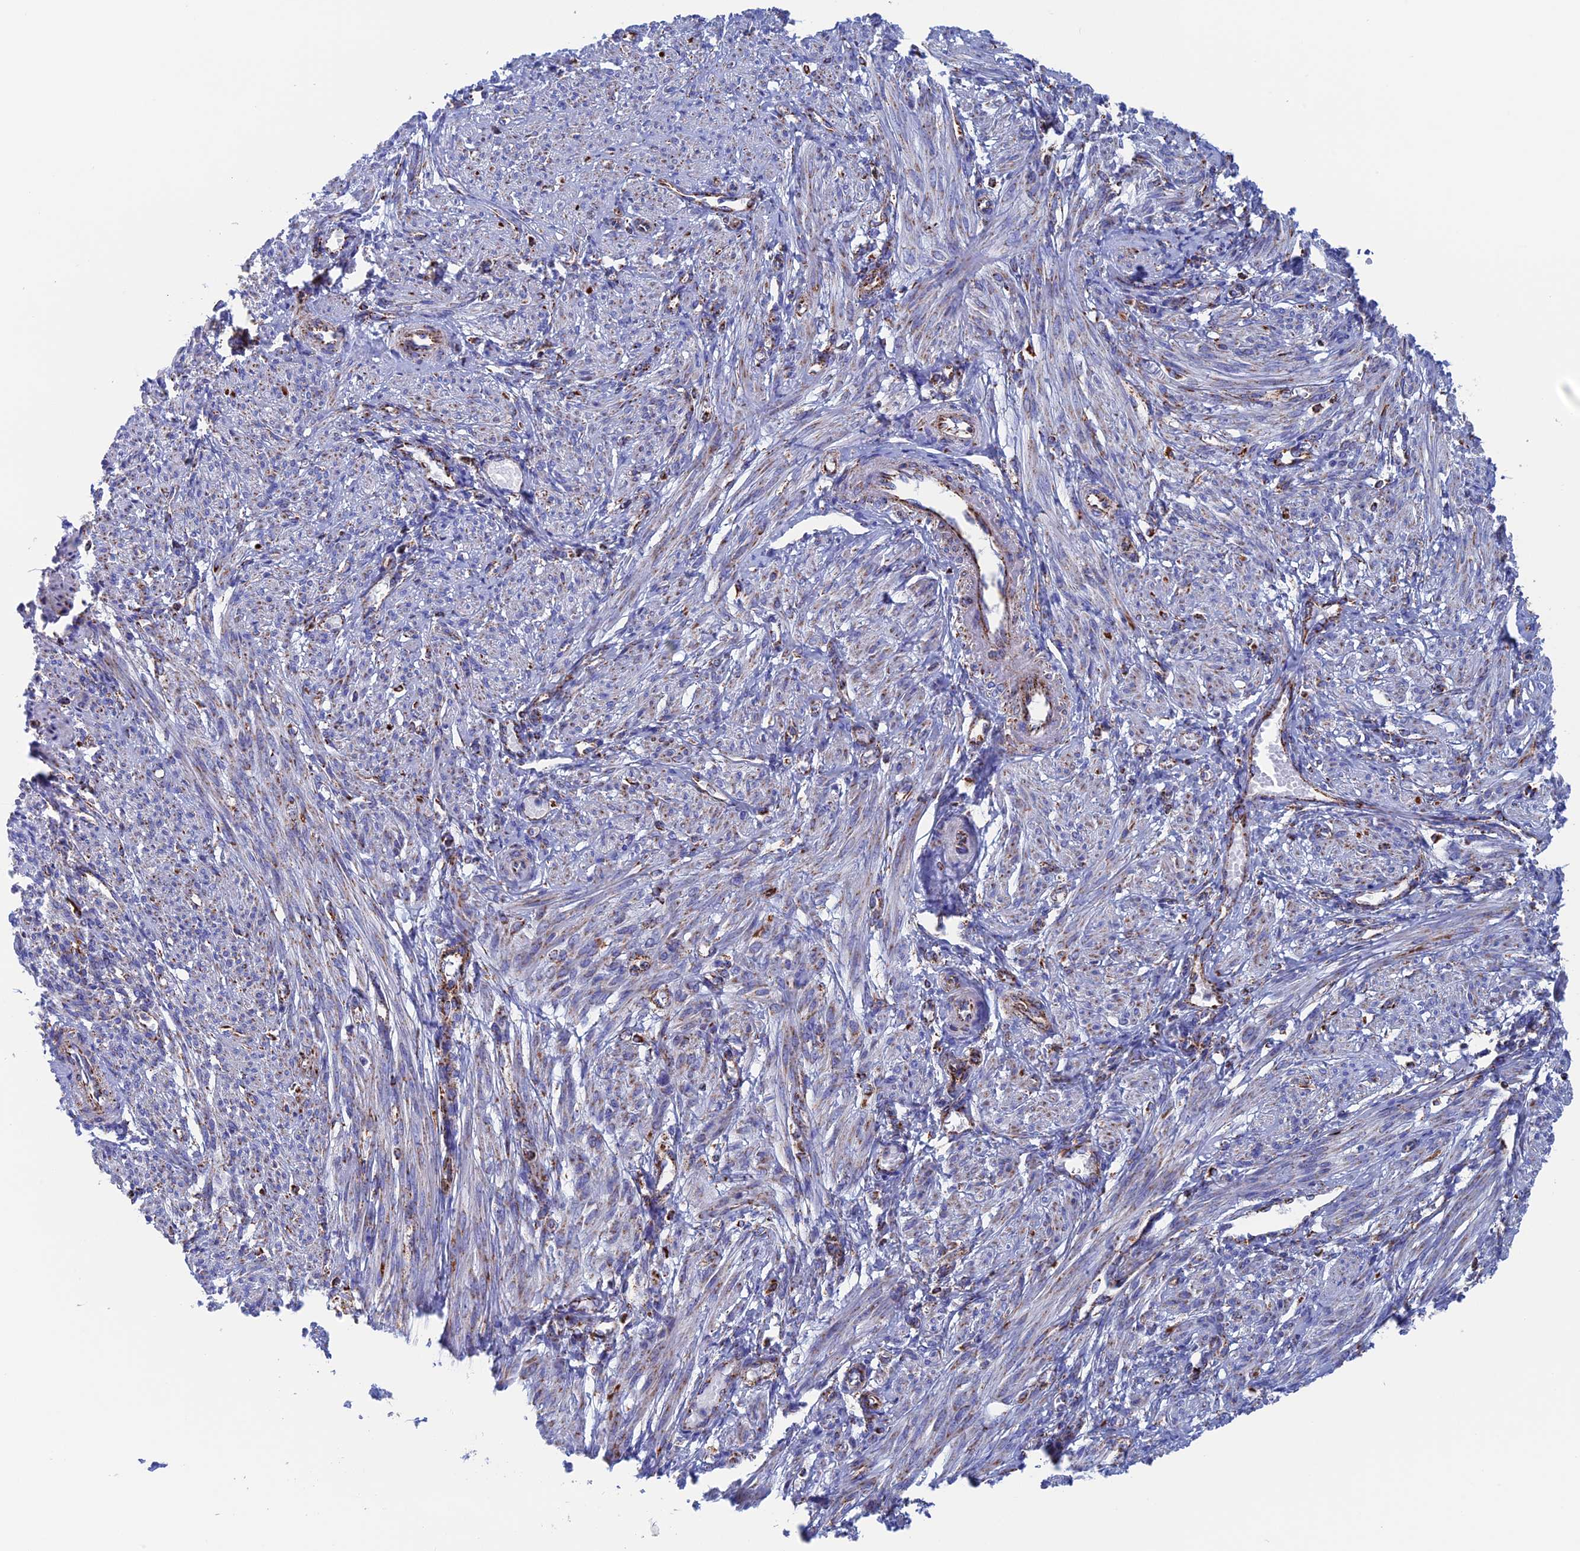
{"staining": {"intensity": "weak", "quantity": "<25%", "location": "cytoplasmic/membranous"}, "tissue": "smooth muscle", "cell_type": "Smooth muscle cells", "image_type": "normal", "snomed": [{"axis": "morphology", "description": "Normal tissue, NOS"}, {"axis": "morphology", "description": "Adenocarcinoma, NOS"}, {"axis": "topography", "description": "Colon"}, {"axis": "topography", "description": "Peripheral nerve tissue"}], "caption": "Smooth muscle cells are negative for protein expression in unremarkable human smooth muscle. (Brightfield microscopy of DAB immunohistochemistry at high magnification).", "gene": "WDR83", "patient": {"sex": "male", "age": 14}}